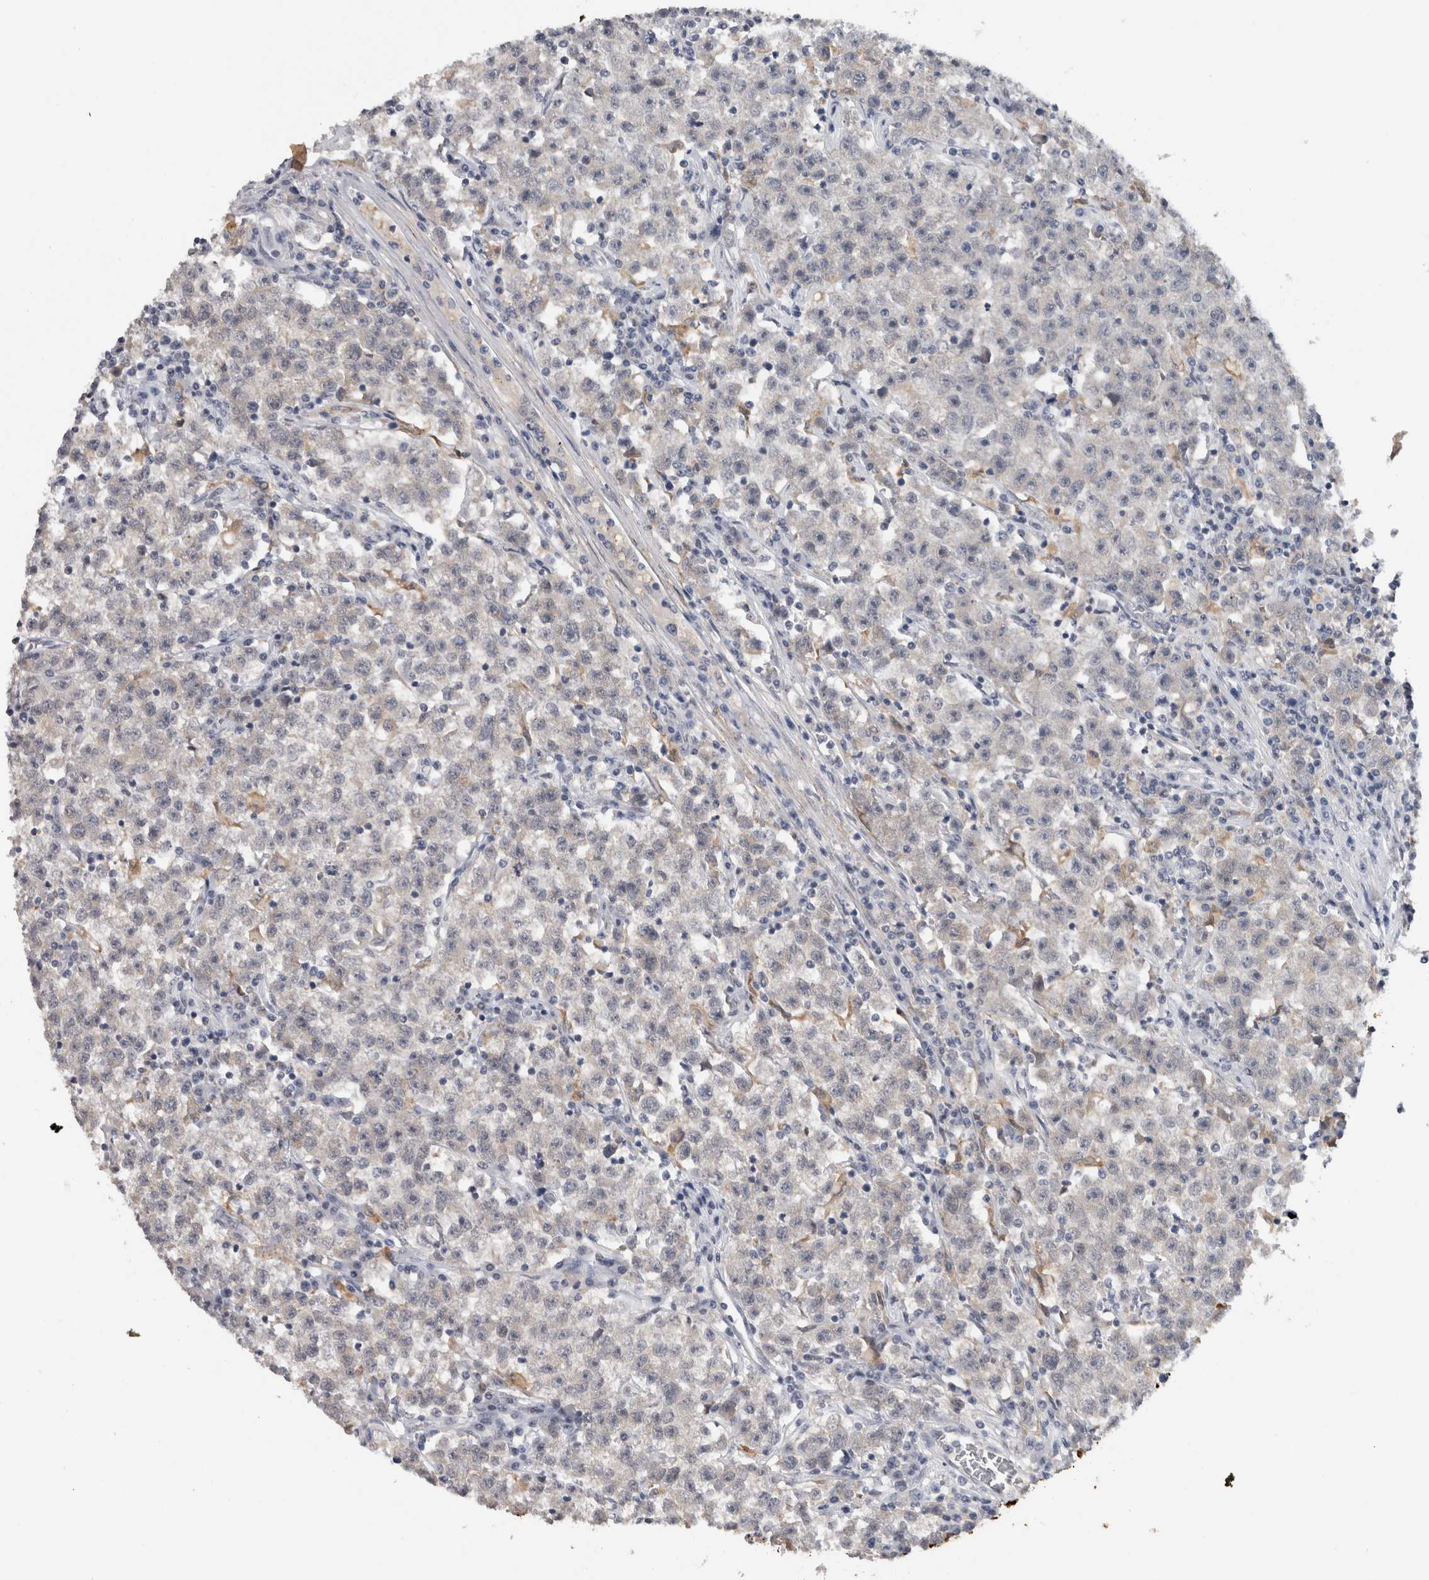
{"staining": {"intensity": "negative", "quantity": "none", "location": "none"}, "tissue": "testis cancer", "cell_type": "Tumor cells", "image_type": "cancer", "snomed": [{"axis": "morphology", "description": "Seminoma, NOS"}, {"axis": "topography", "description": "Testis"}], "caption": "This is an immunohistochemistry (IHC) image of human seminoma (testis). There is no expression in tumor cells.", "gene": "PRXL2A", "patient": {"sex": "male", "age": 22}}